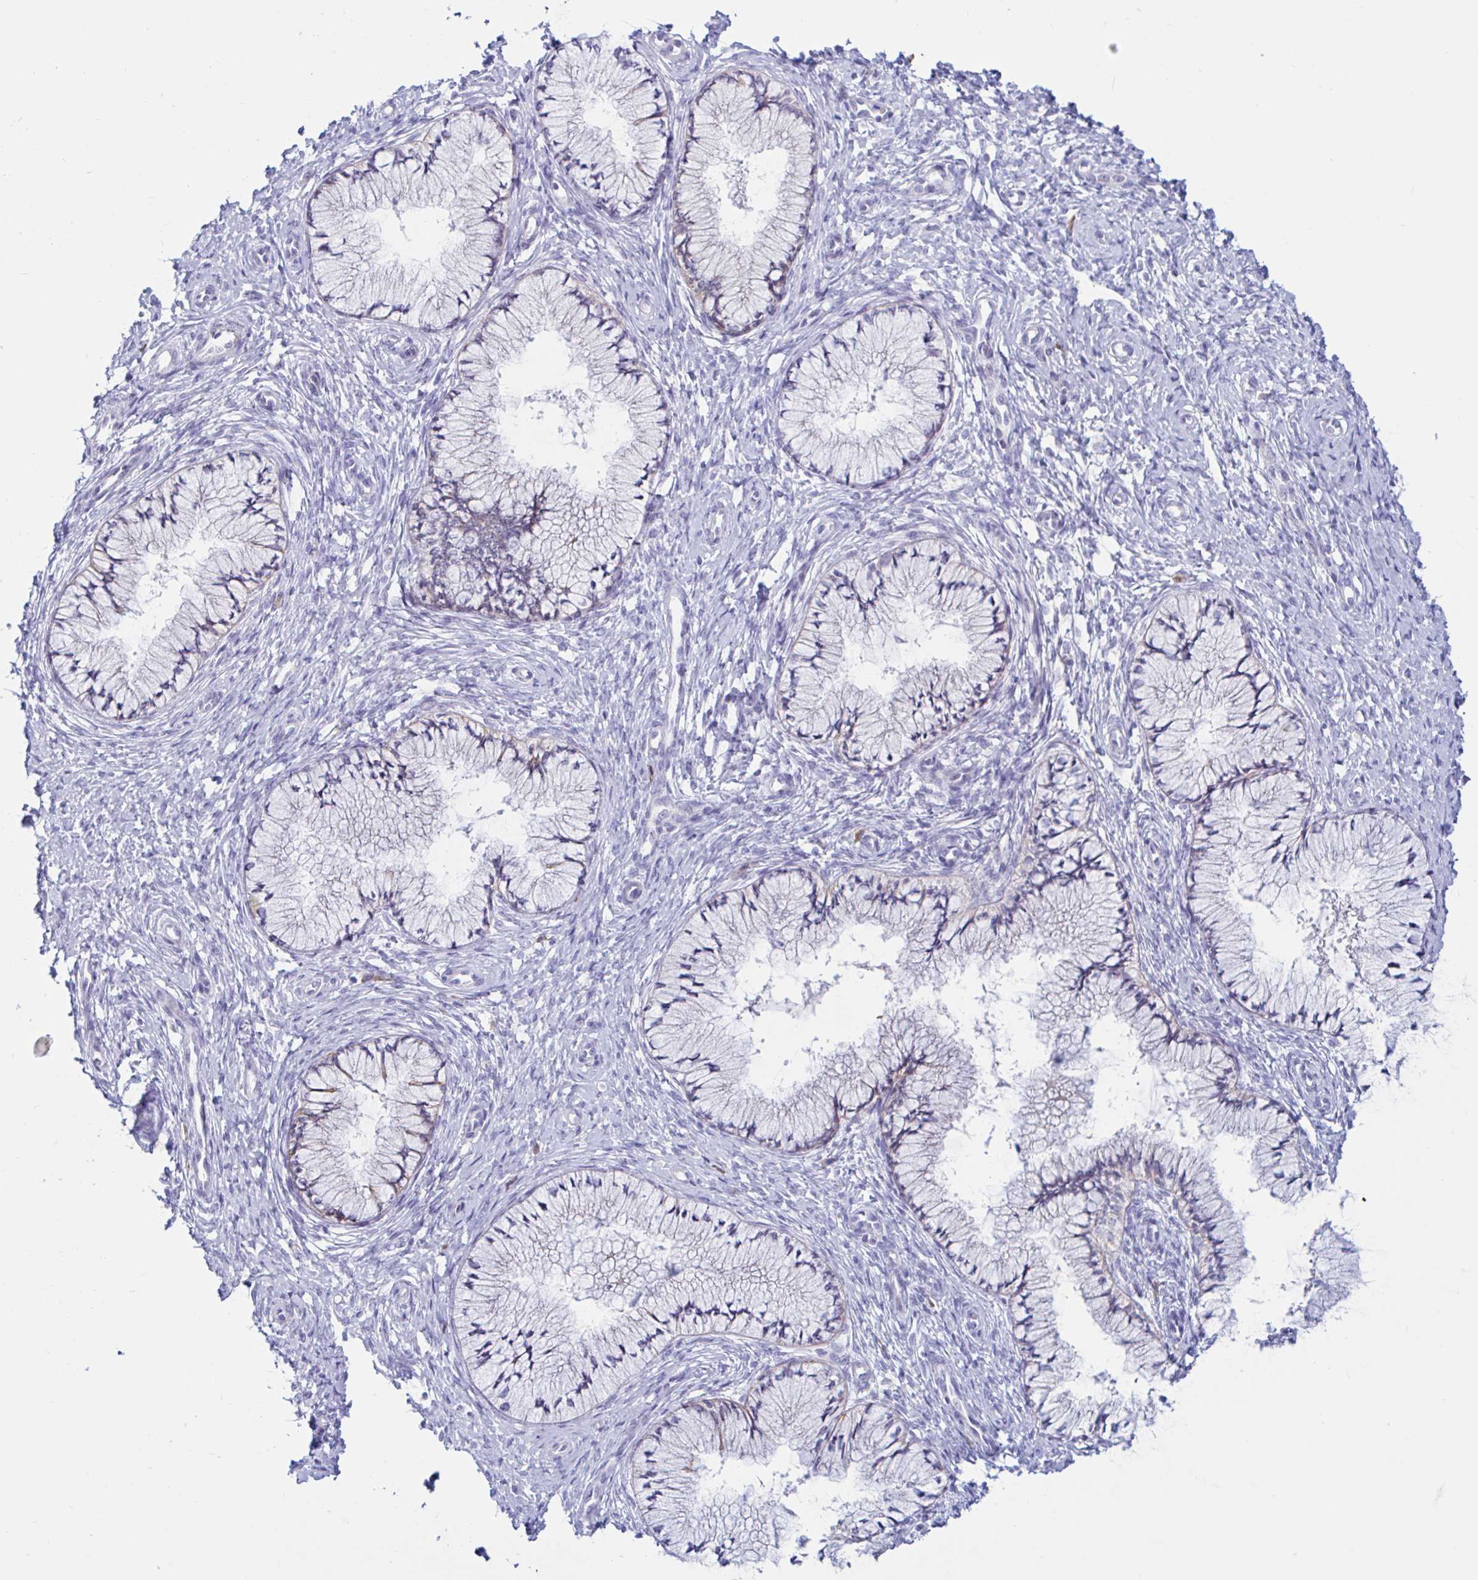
{"staining": {"intensity": "negative", "quantity": "none", "location": "none"}, "tissue": "cervix", "cell_type": "Glandular cells", "image_type": "normal", "snomed": [{"axis": "morphology", "description": "Normal tissue, NOS"}, {"axis": "topography", "description": "Cervix"}], "caption": "This is a photomicrograph of immunohistochemistry (IHC) staining of benign cervix, which shows no expression in glandular cells.", "gene": "ENSG00000271254", "patient": {"sex": "female", "age": 37}}